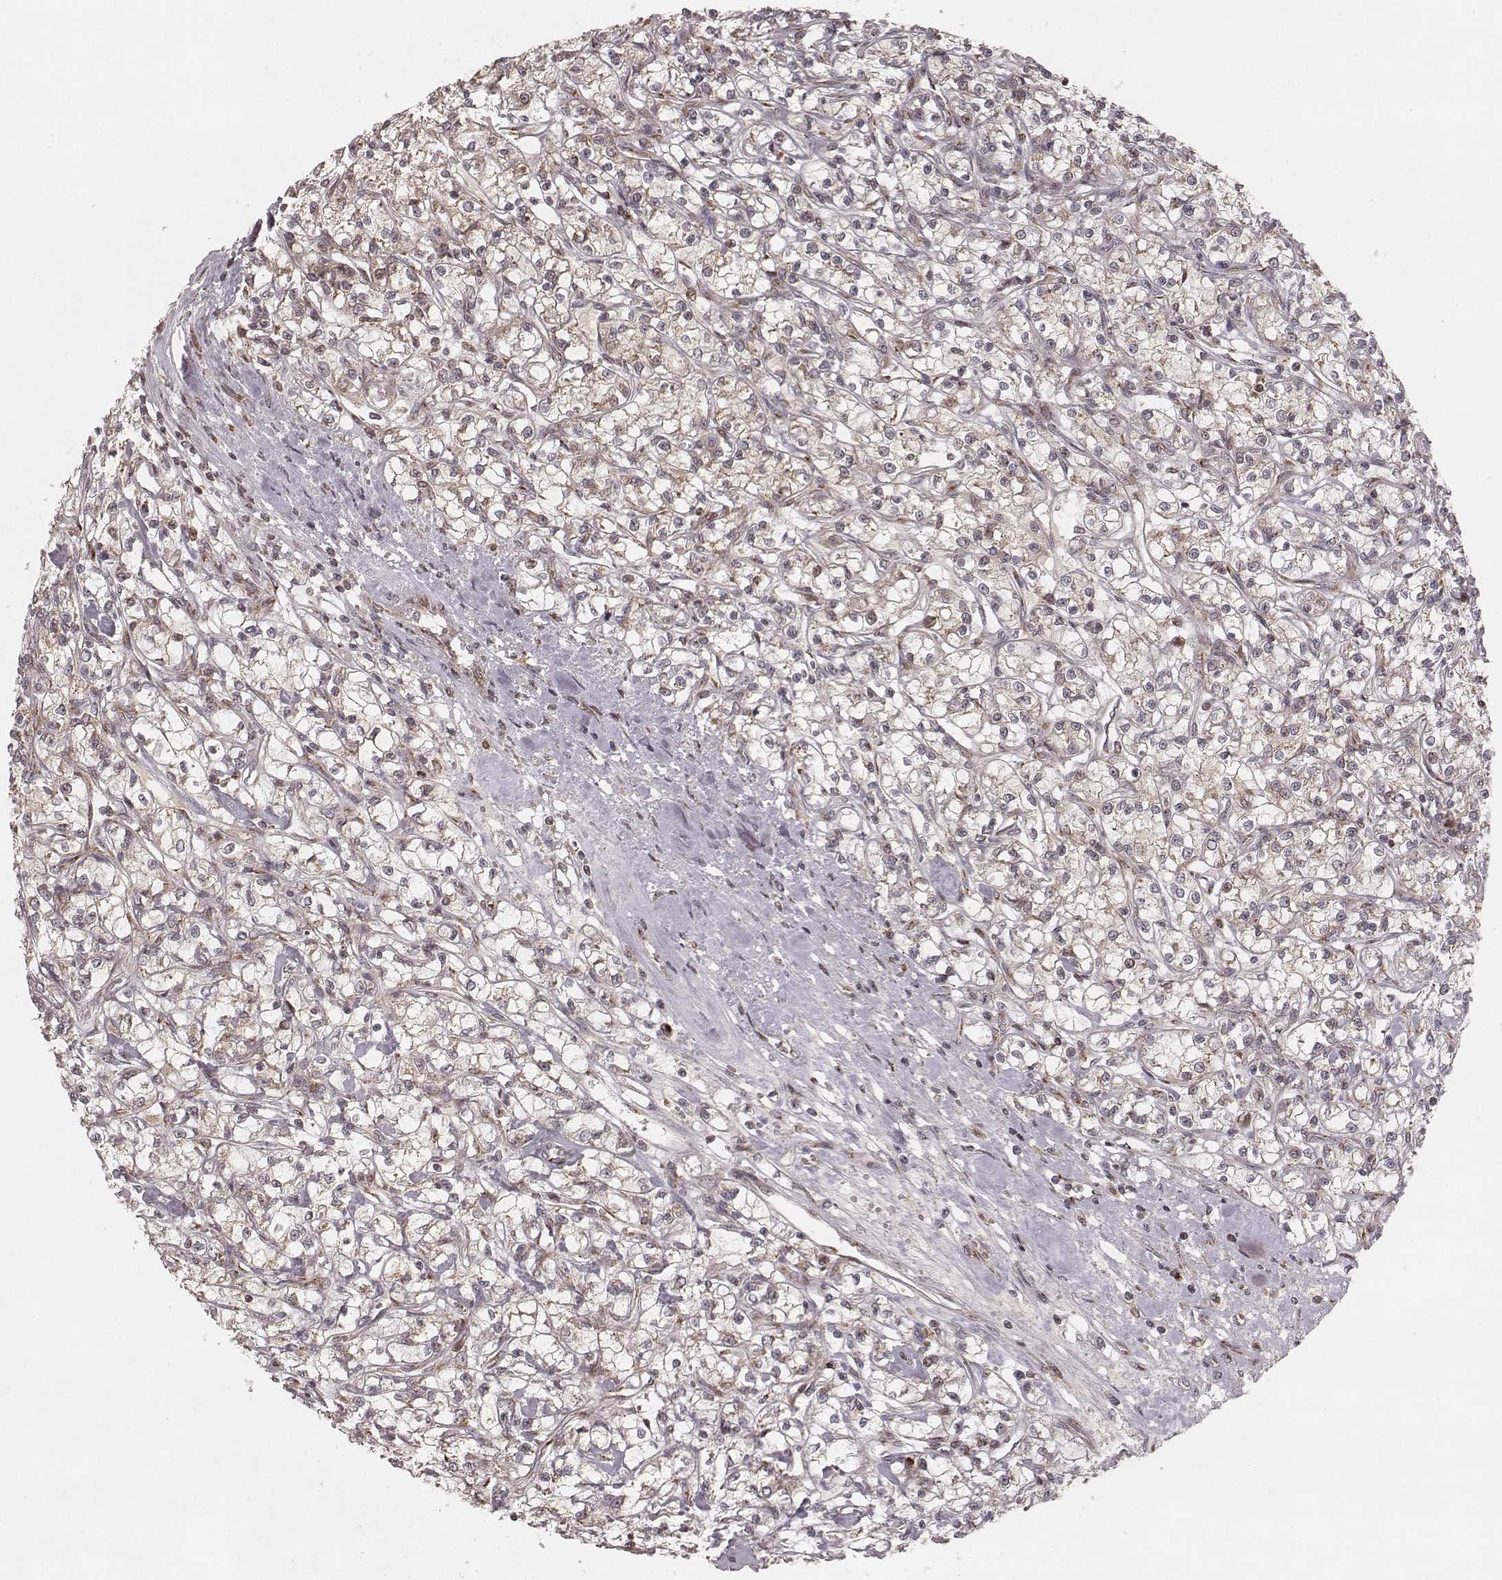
{"staining": {"intensity": "weak", "quantity": ">75%", "location": "cytoplasmic/membranous"}, "tissue": "renal cancer", "cell_type": "Tumor cells", "image_type": "cancer", "snomed": [{"axis": "morphology", "description": "Adenocarcinoma, NOS"}, {"axis": "topography", "description": "Kidney"}], "caption": "Immunohistochemistry micrograph of renal cancer stained for a protein (brown), which reveals low levels of weak cytoplasmic/membranous expression in about >75% of tumor cells.", "gene": "MYO19", "patient": {"sex": "female", "age": 59}}